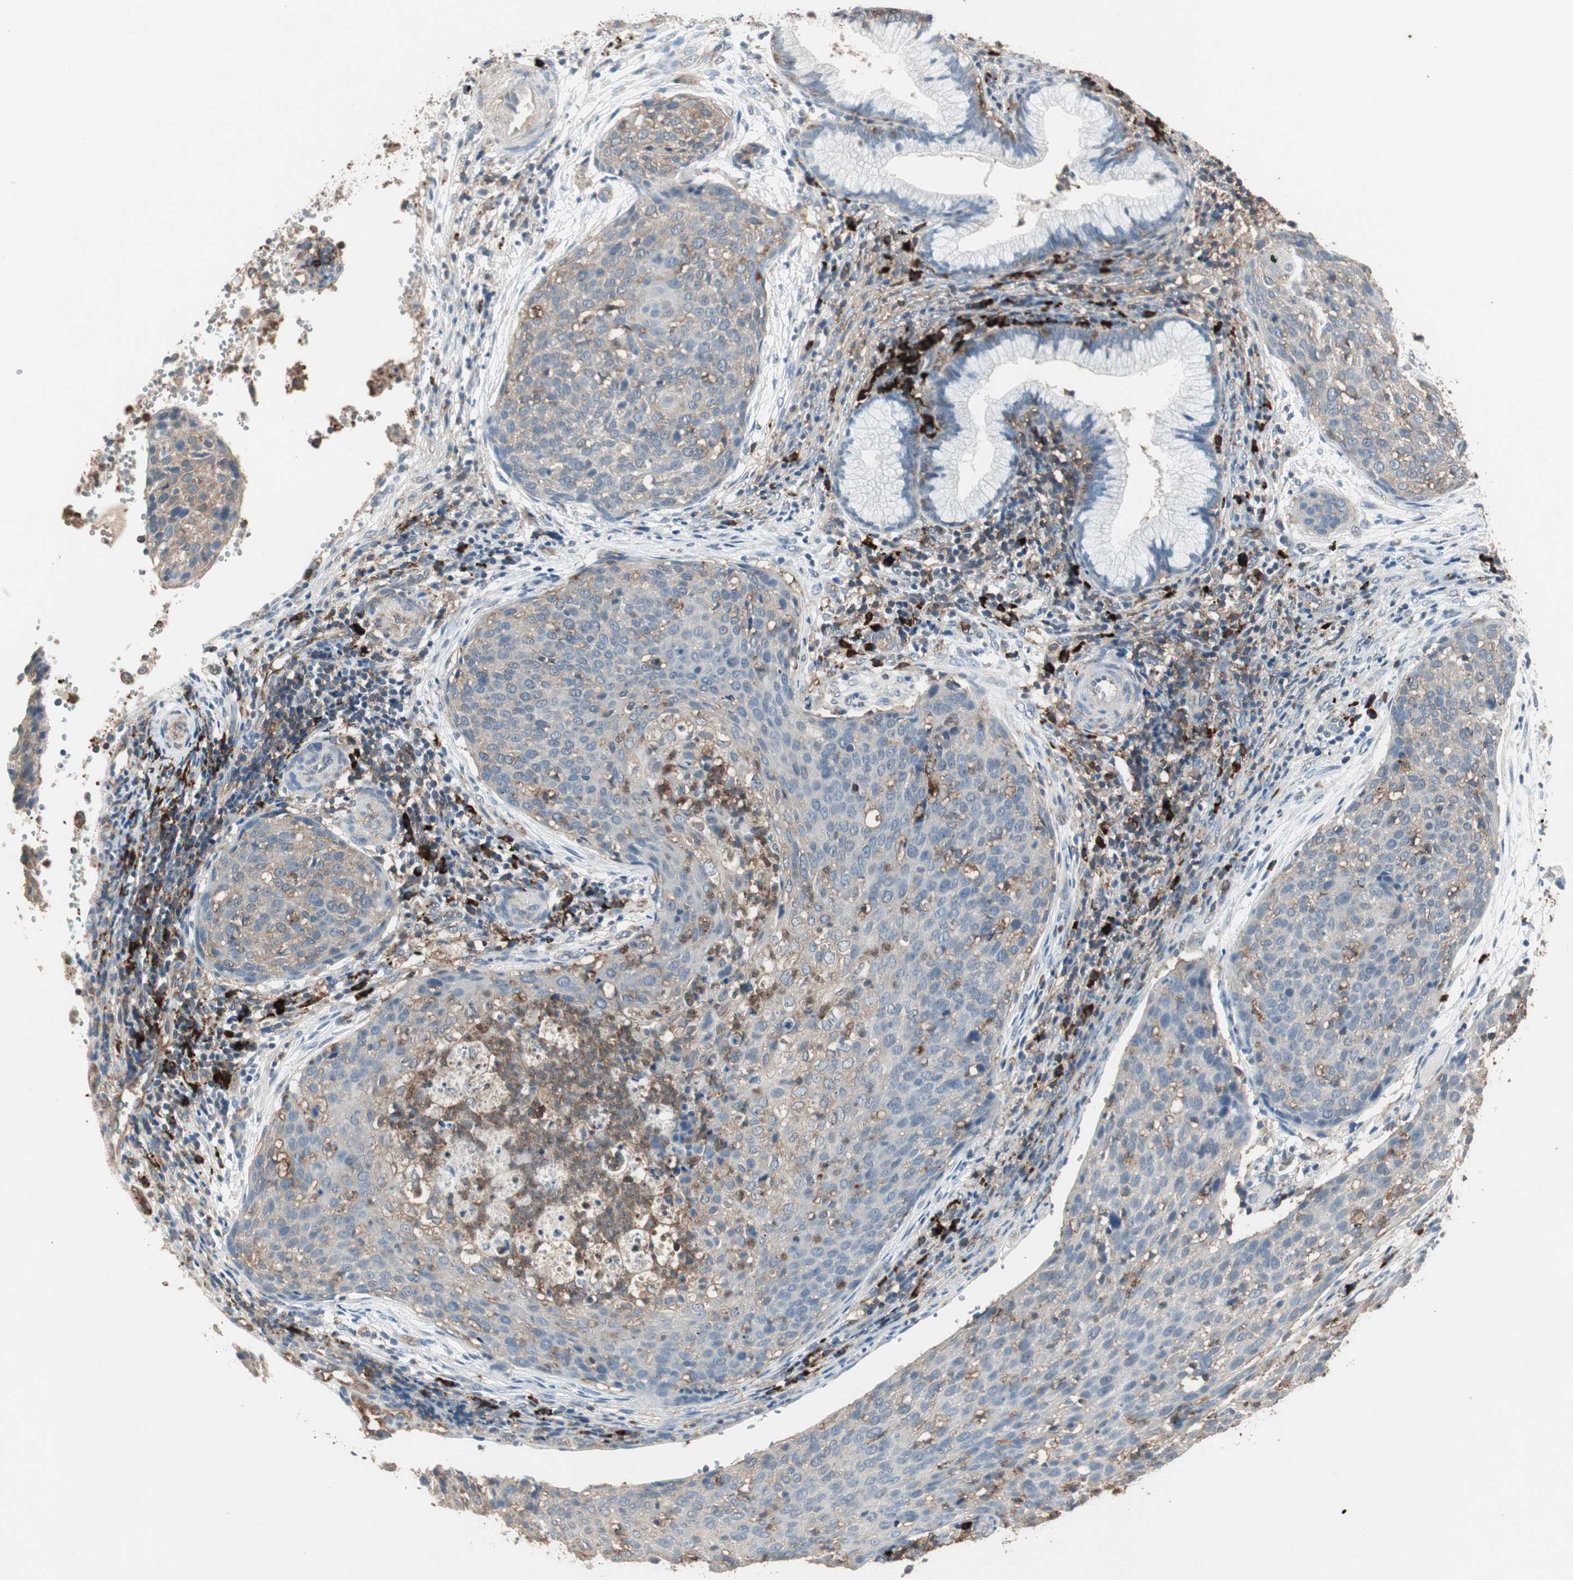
{"staining": {"intensity": "weak", "quantity": "25%-75%", "location": "cytoplasmic/membranous"}, "tissue": "cervical cancer", "cell_type": "Tumor cells", "image_type": "cancer", "snomed": [{"axis": "morphology", "description": "Squamous cell carcinoma, NOS"}, {"axis": "topography", "description": "Cervix"}], "caption": "Tumor cells demonstrate low levels of weak cytoplasmic/membranous staining in about 25%-75% of cells in human cervical cancer (squamous cell carcinoma). (DAB (3,3'-diaminobenzidine) IHC, brown staining for protein, blue staining for nuclei).", "gene": "MMP3", "patient": {"sex": "female", "age": 38}}